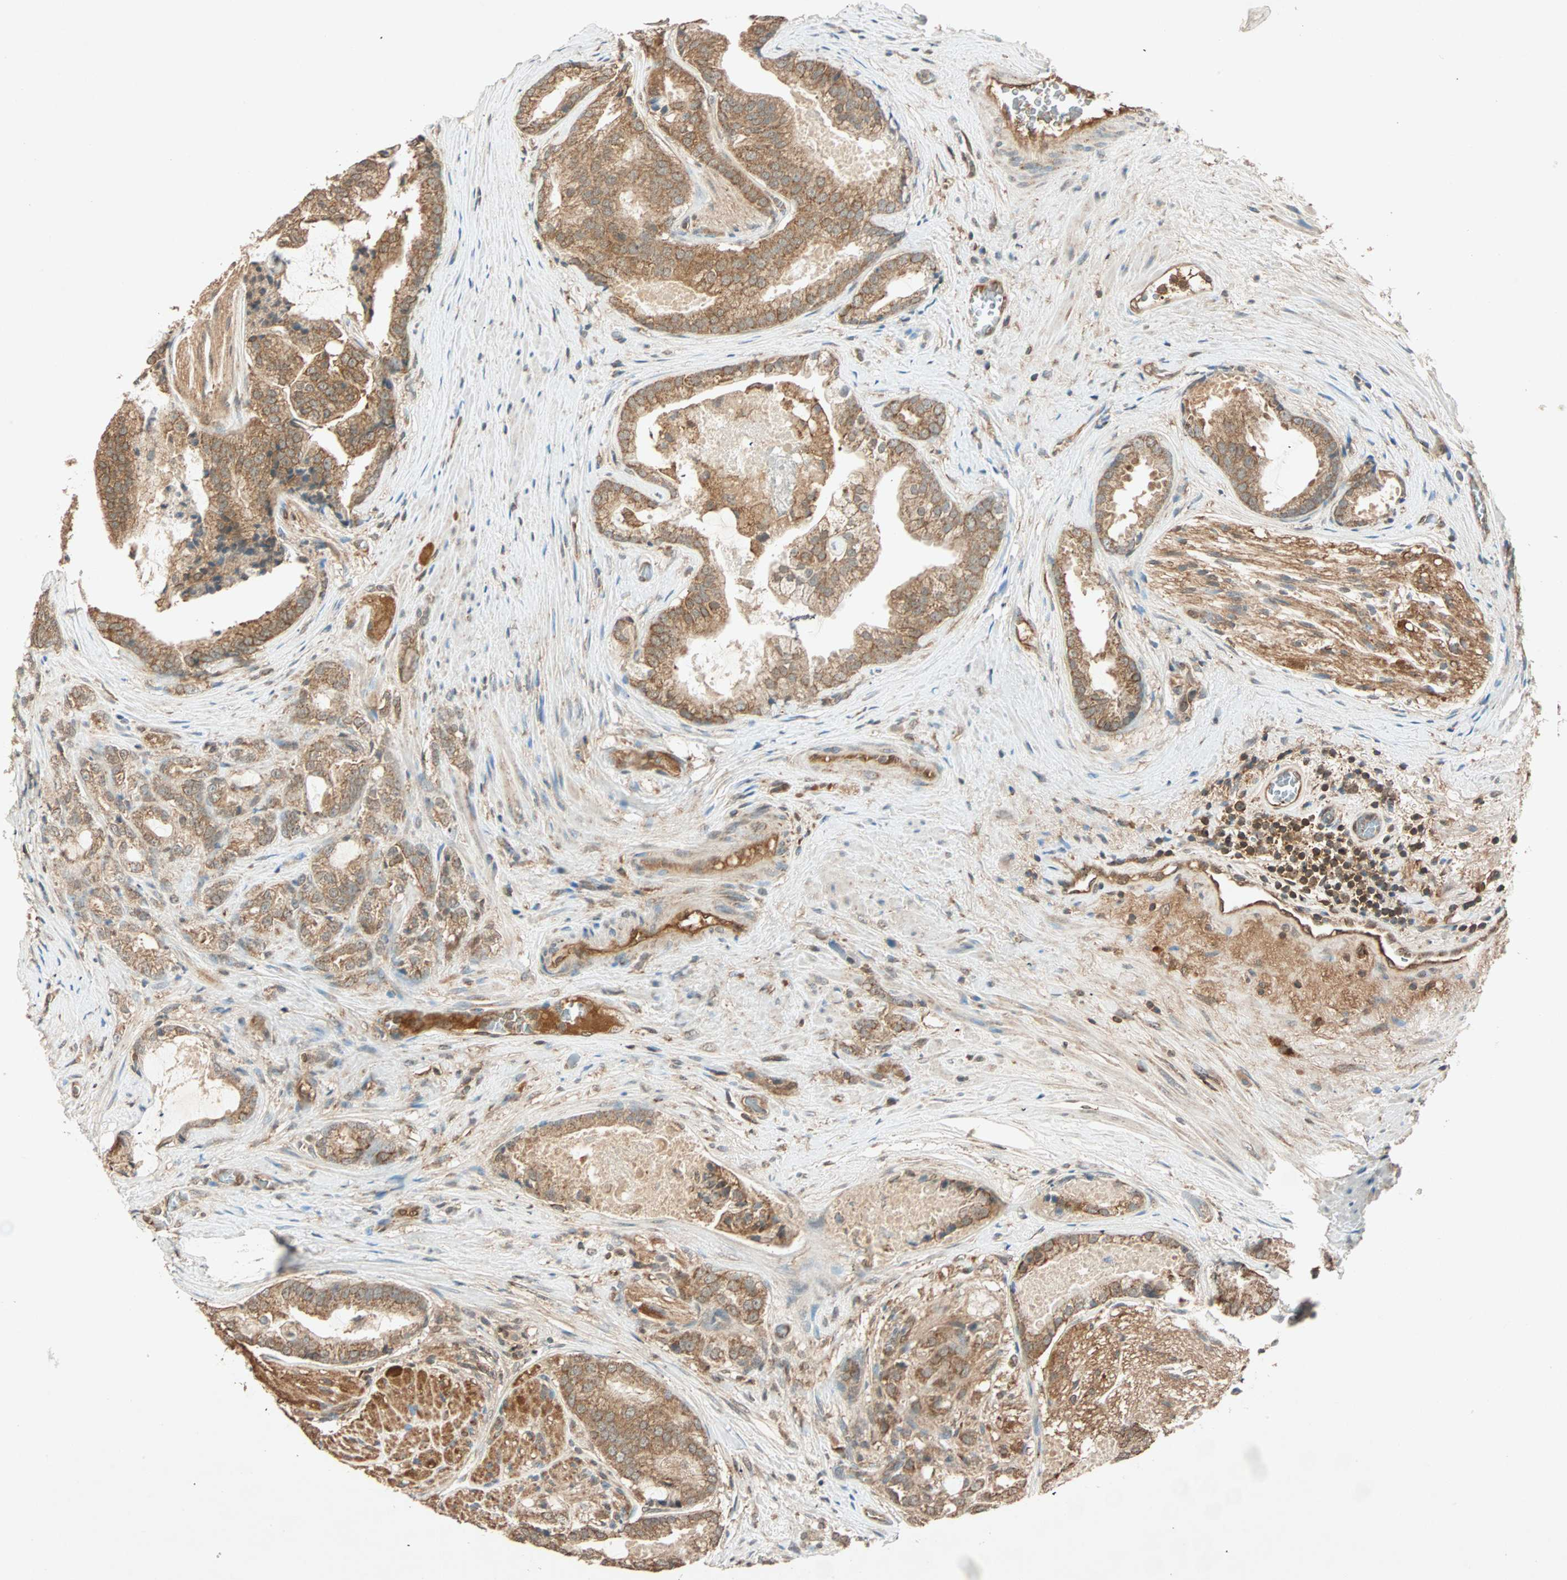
{"staining": {"intensity": "moderate", "quantity": ">75%", "location": "cytoplasmic/membranous"}, "tissue": "prostate cancer", "cell_type": "Tumor cells", "image_type": "cancer", "snomed": [{"axis": "morphology", "description": "Adenocarcinoma, Low grade"}, {"axis": "topography", "description": "Prostate"}], "caption": "IHC photomicrograph of human prostate low-grade adenocarcinoma stained for a protein (brown), which displays medium levels of moderate cytoplasmic/membranous positivity in about >75% of tumor cells.", "gene": "MAPK1", "patient": {"sex": "male", "age": 58}}